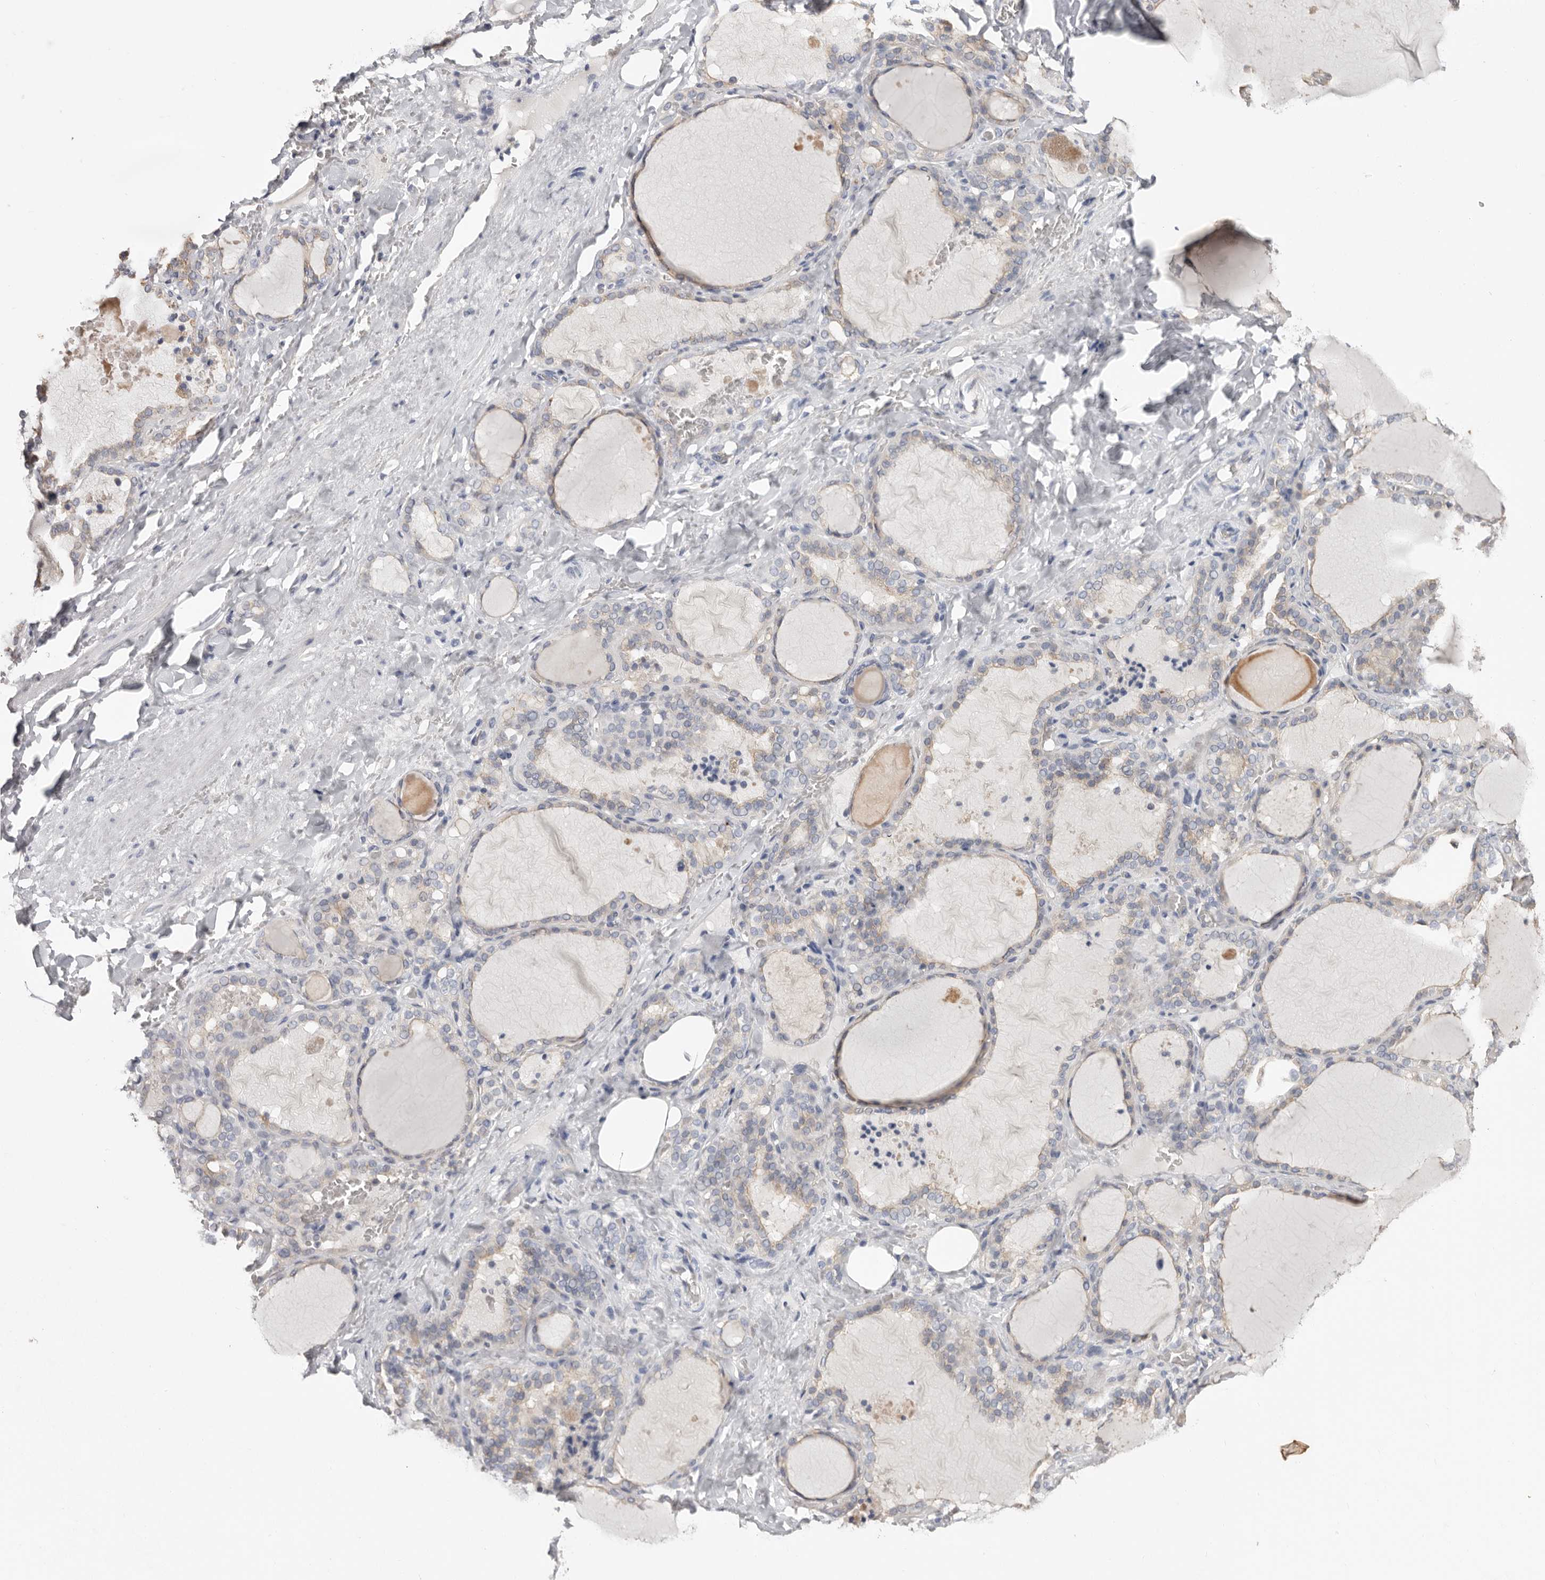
{"staining": {"intensity": "weak", "quantity": "25%-75%", "location": "cytoplasmic/membranous"}, "tissue": "thyroid gland", "cell_type": "Glandular cells", "image_type": "normal", "snomed": [{"axis": "morphology", "description": "Normal tissue, NOS"}, {"axis": "topography", "description": "Thyroid gland"}], "caption": "This is a micrograph of immunohistochemistry staining of benign thyroid gland, which shows weak positivity in the cytoplasmic/membranous of glandular cells.", "gene": "S100A14", "patient": {"sex": "female", "age": 22}}